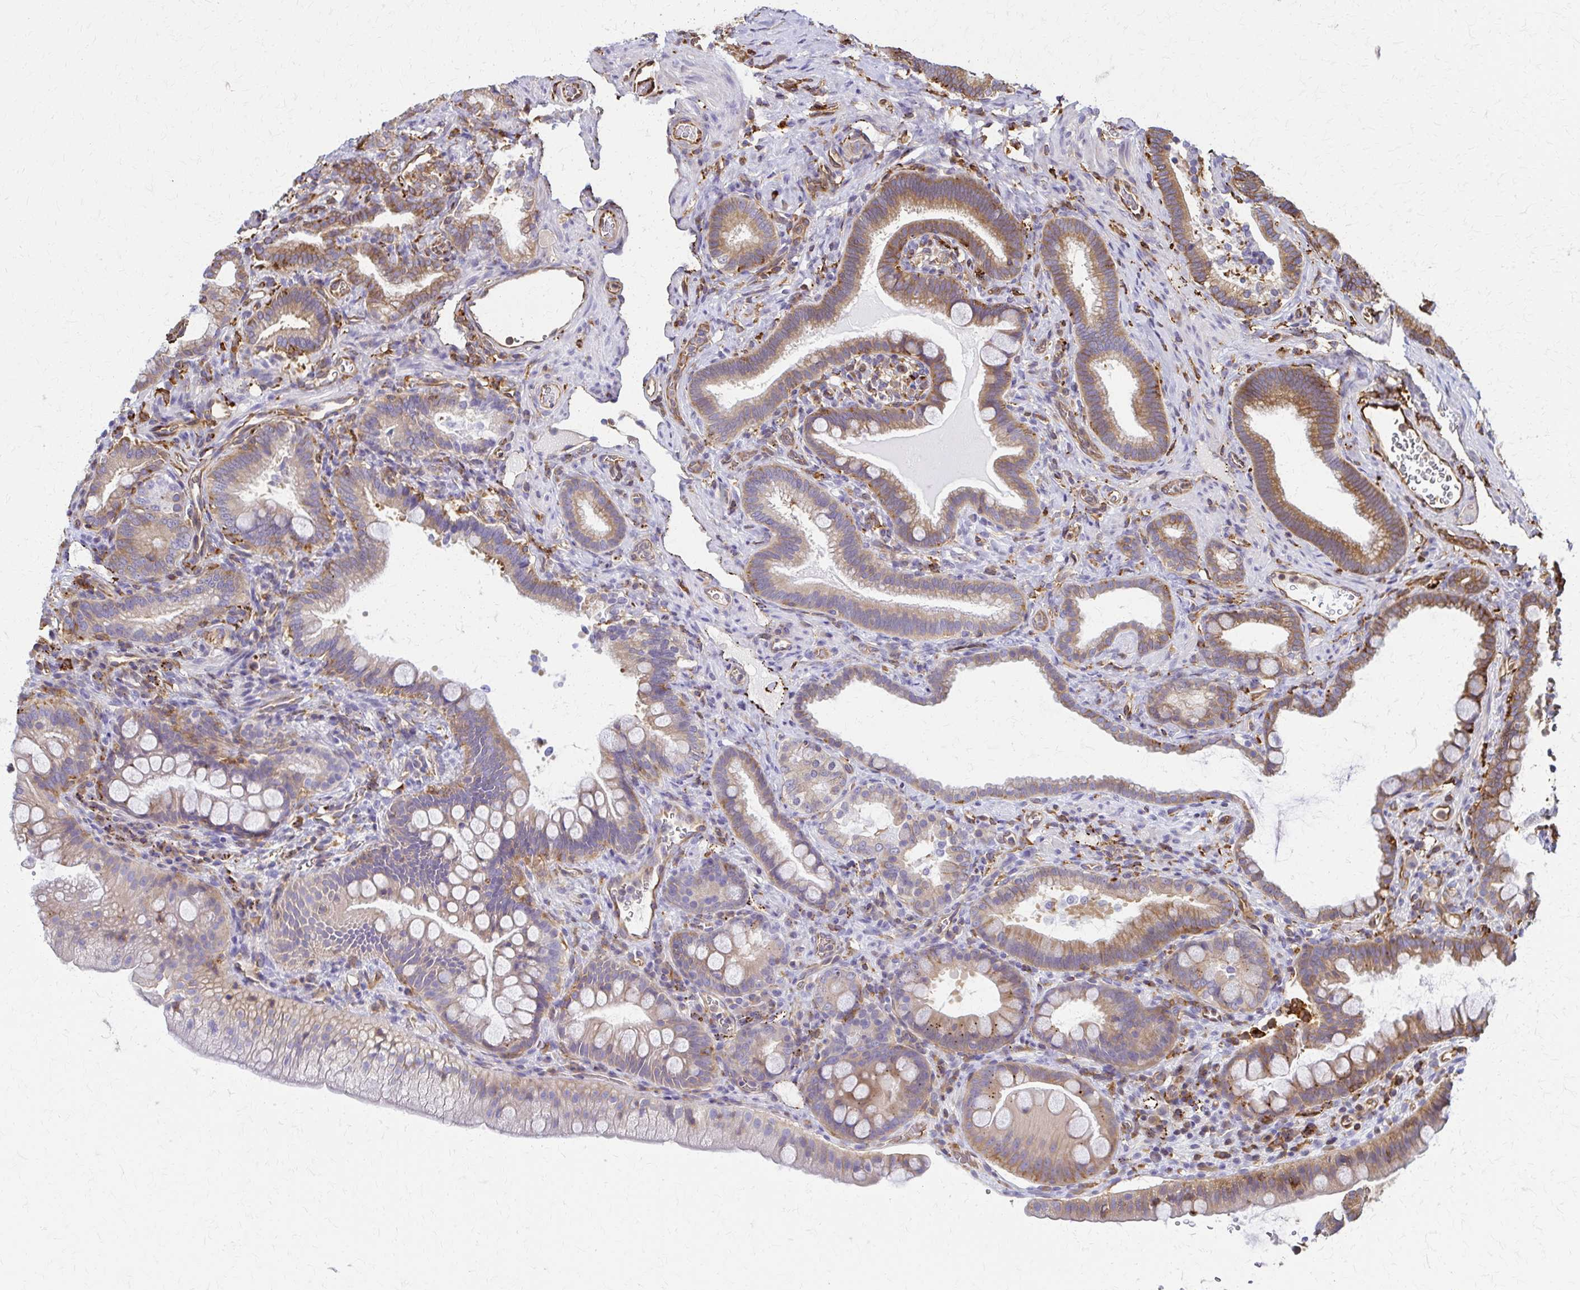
{"staining": {"intensity": "moderate", "quantity": "25%-75%", "location": "cytoplasmic/membranous"}, "tissue": "duodenum", "cell_type": "Glandular cells", "image_type": "normal", "snomed": [{"axis": "morphology", "description": "Normal tissue, NOS"}, {"axis": "topography", "description": "Duodenum"}], "caption": "Immunohistochemistry micrograph of benign duodenum: duodenum stained using immunohistochemistry (IHC) exhibits medium levels of moderate protein expression localized specifically in the cytoplasmic/membranous of glandular cells, appearing as a cytoplasmic/membranous brown color.", "gene": "WASF2", "patient": {"sex": "male", "age": 59}}